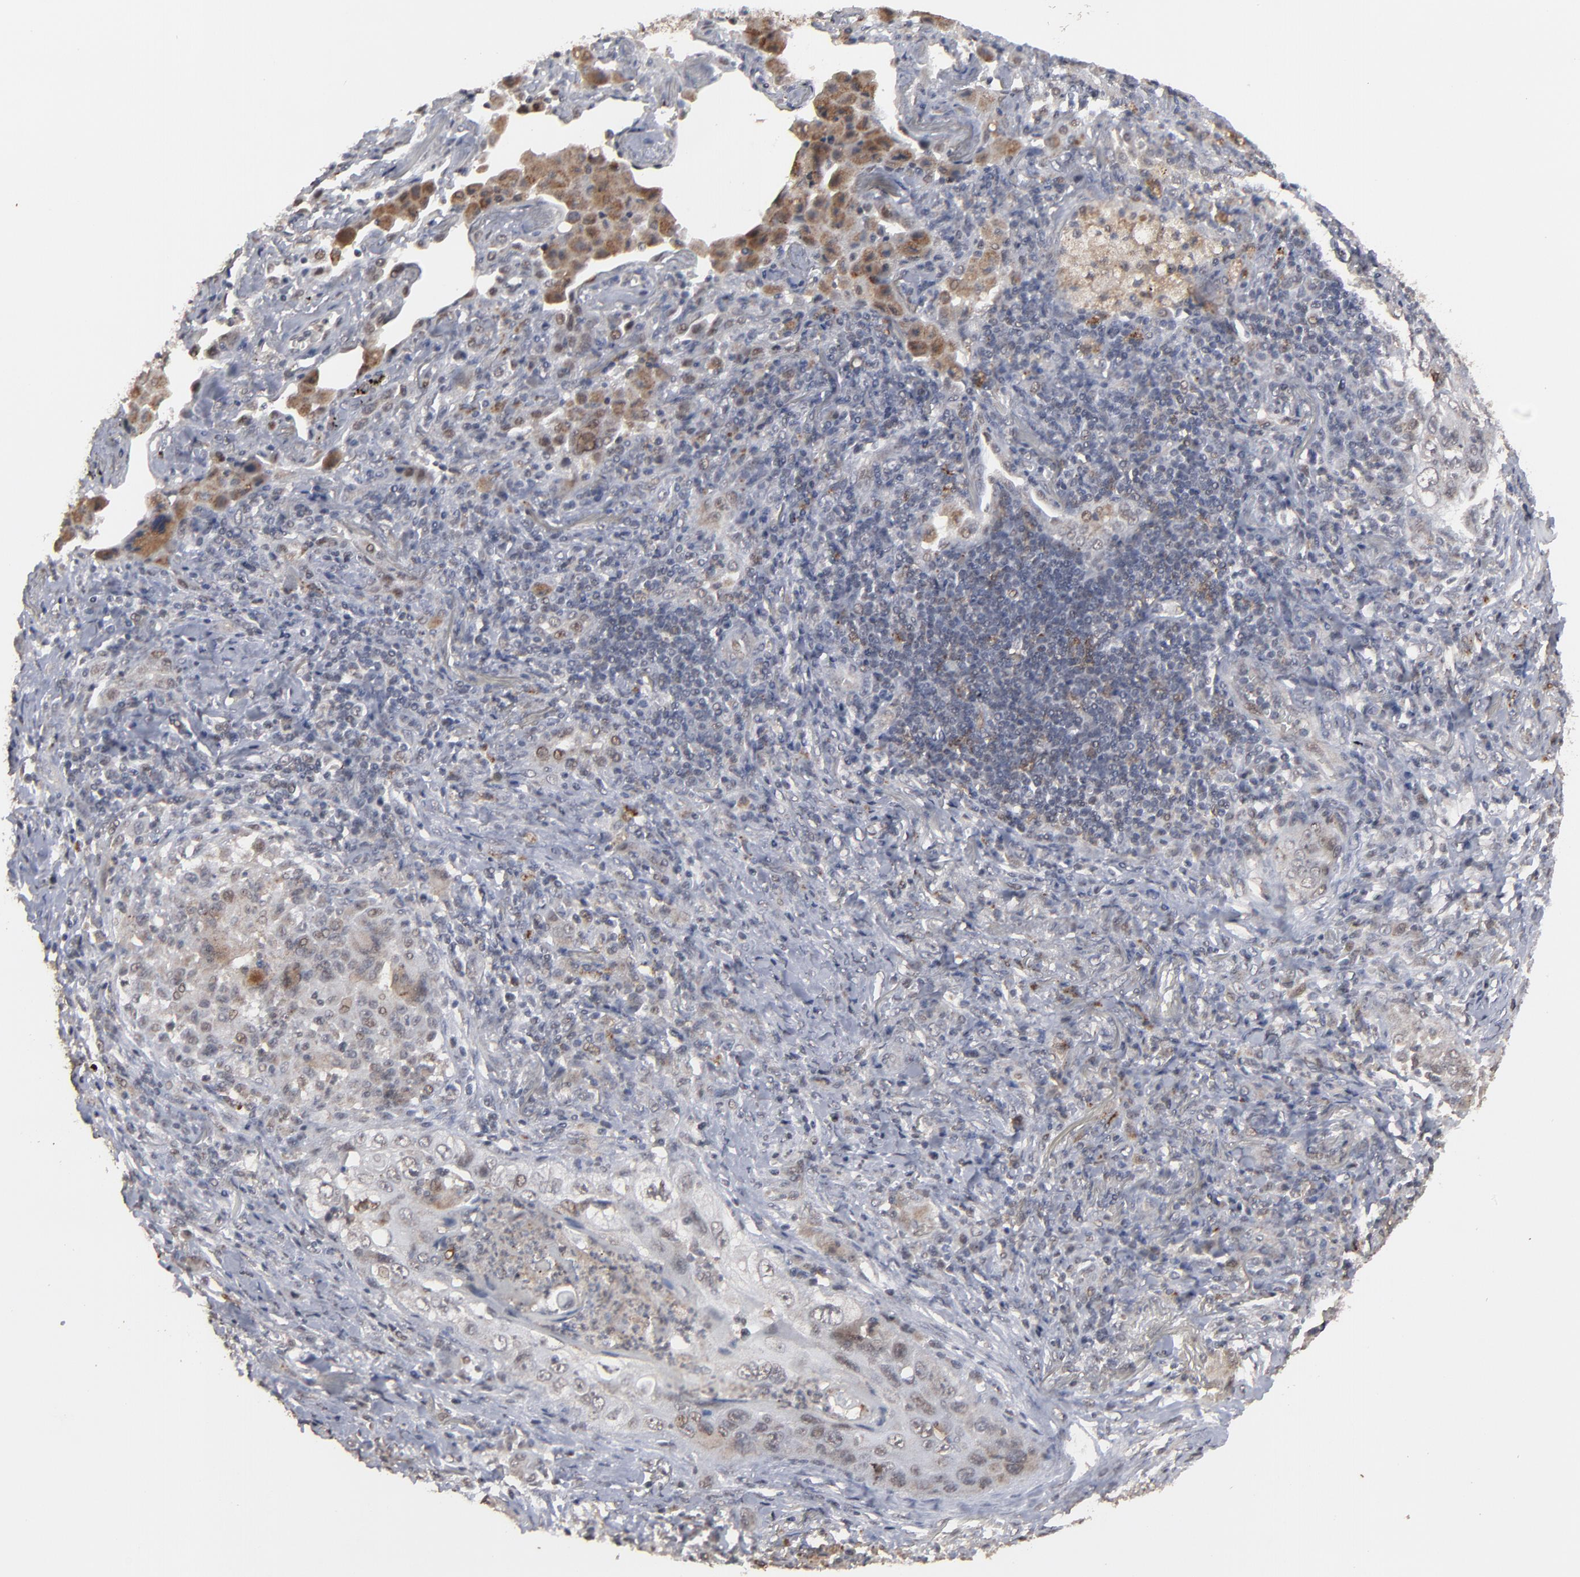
{"staining": {"intensity": "weak", "quantity": "25%-75%", "location": "cytoplasmic/membranous,nuclear"}, "tissue": "lung cancer", "cell_type": "Tumor cells", "image_type": "cancer", "snomed": [{"axis": "morphology", "description": "Squamous cell carcinoma, NOS"}, {"axis": "topography", "description": "Lung"}], "caption": "The photomicrograph exhibits immunohistochemical staining of lung cancer (squamous cell carcinoma). There is weak cytoplasmic/membranous and nuclear positivity is identified in approximately 25%-75% of tumor cells.", "gene": "SLC22A17", "patient": {"sex": "female", "age": 67}}